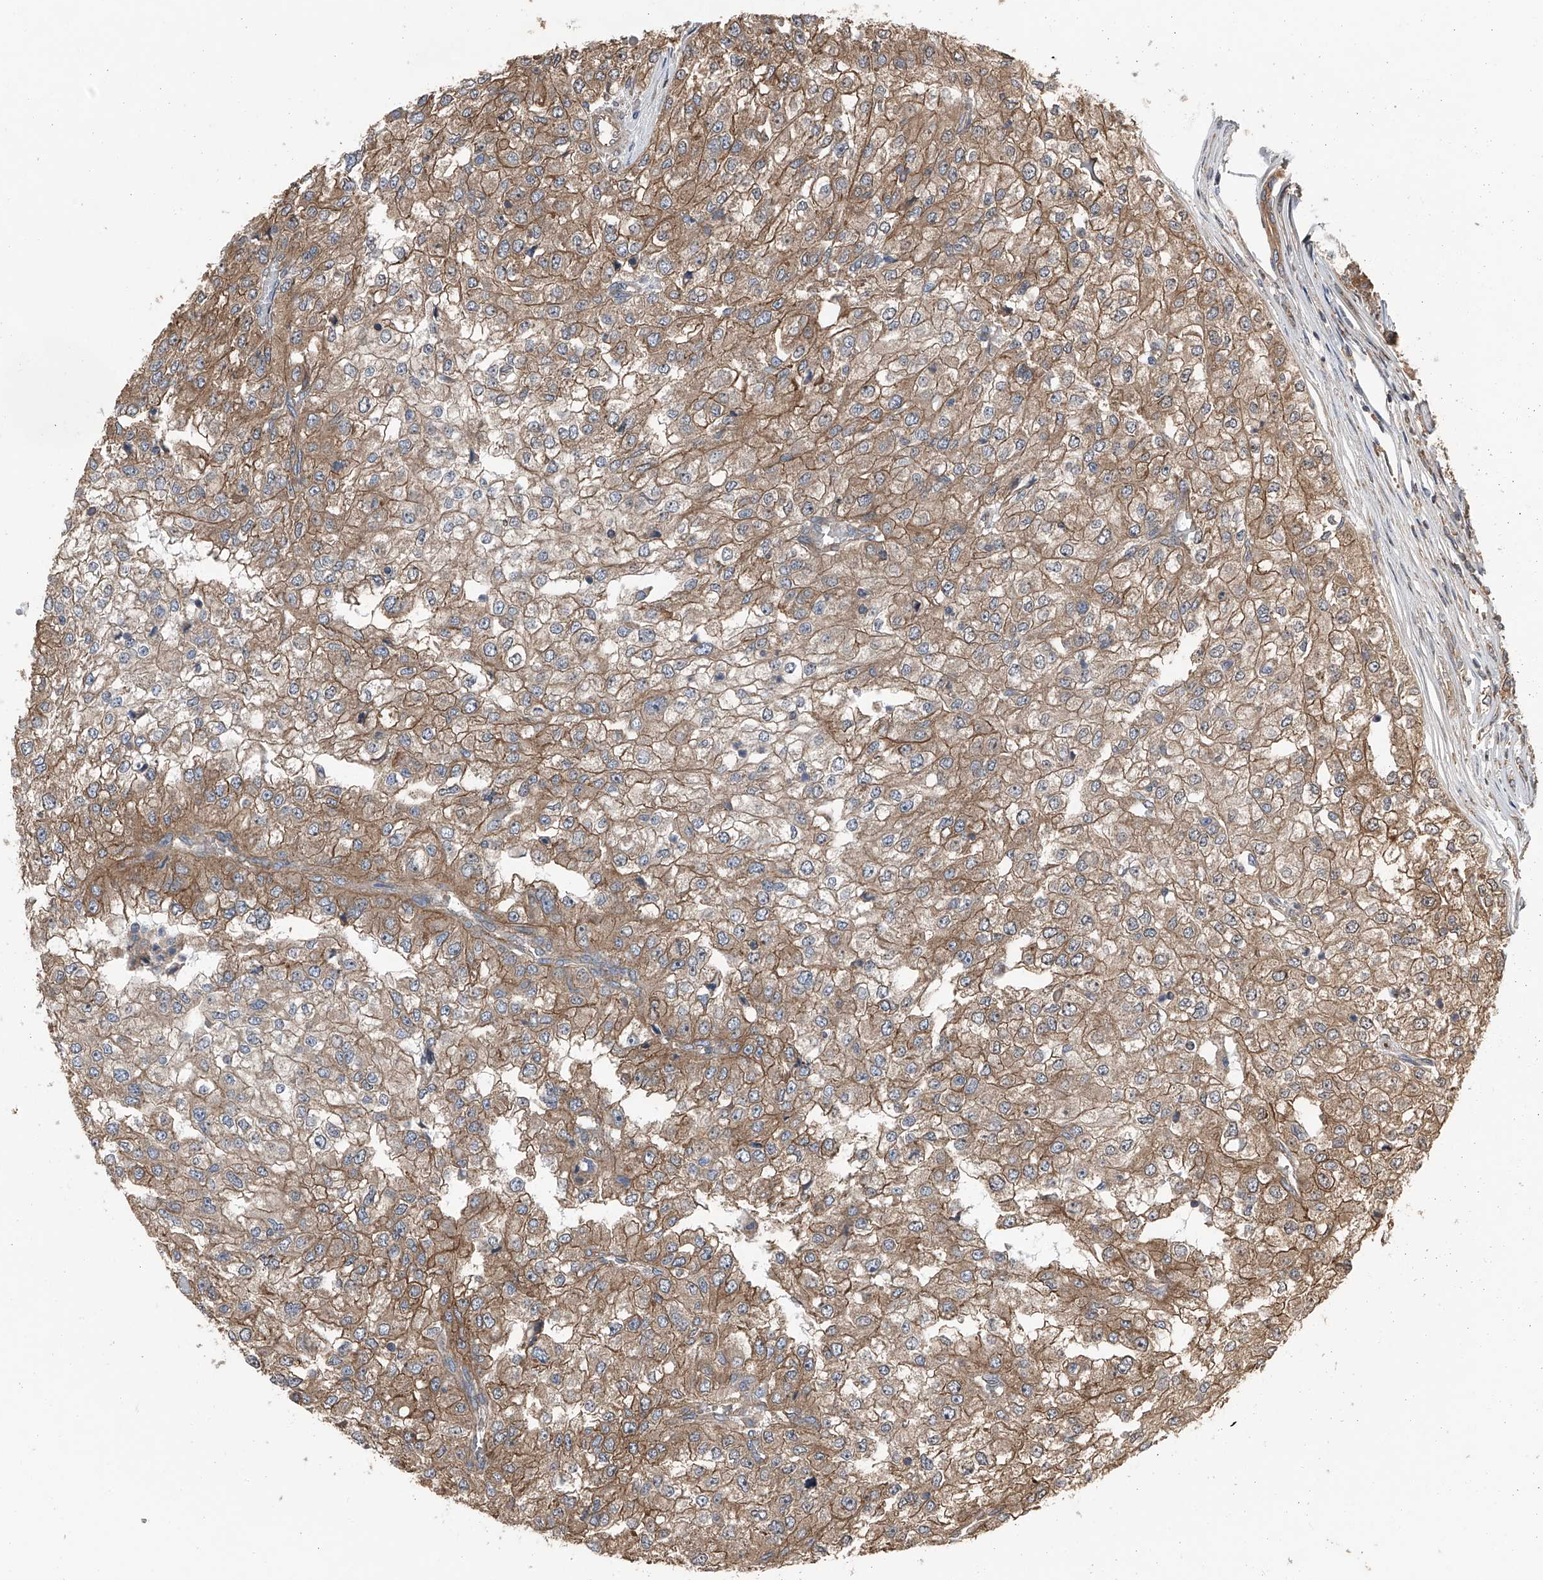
{"staining": {"intensity": "moderate", "quantity": ">75%", "location": "cytoplasmic/membranous"}, "tissue": "renal cancer", "cell_type": "Tumor cells", "image_type": "cancer", "snomed": [{"axis": "morphology", "description": "Adenocarcinoma, NOS"}, {"axis": "topography", "description": "Kidney"}], "caption": "A brown stain shows moderate cytoplasmic/membranous positivity of a protein in human adenocarcinoma (renal) tumor cells.", "gene": "KCNJ2", "patient": {"sex": "female", "age": 54}}